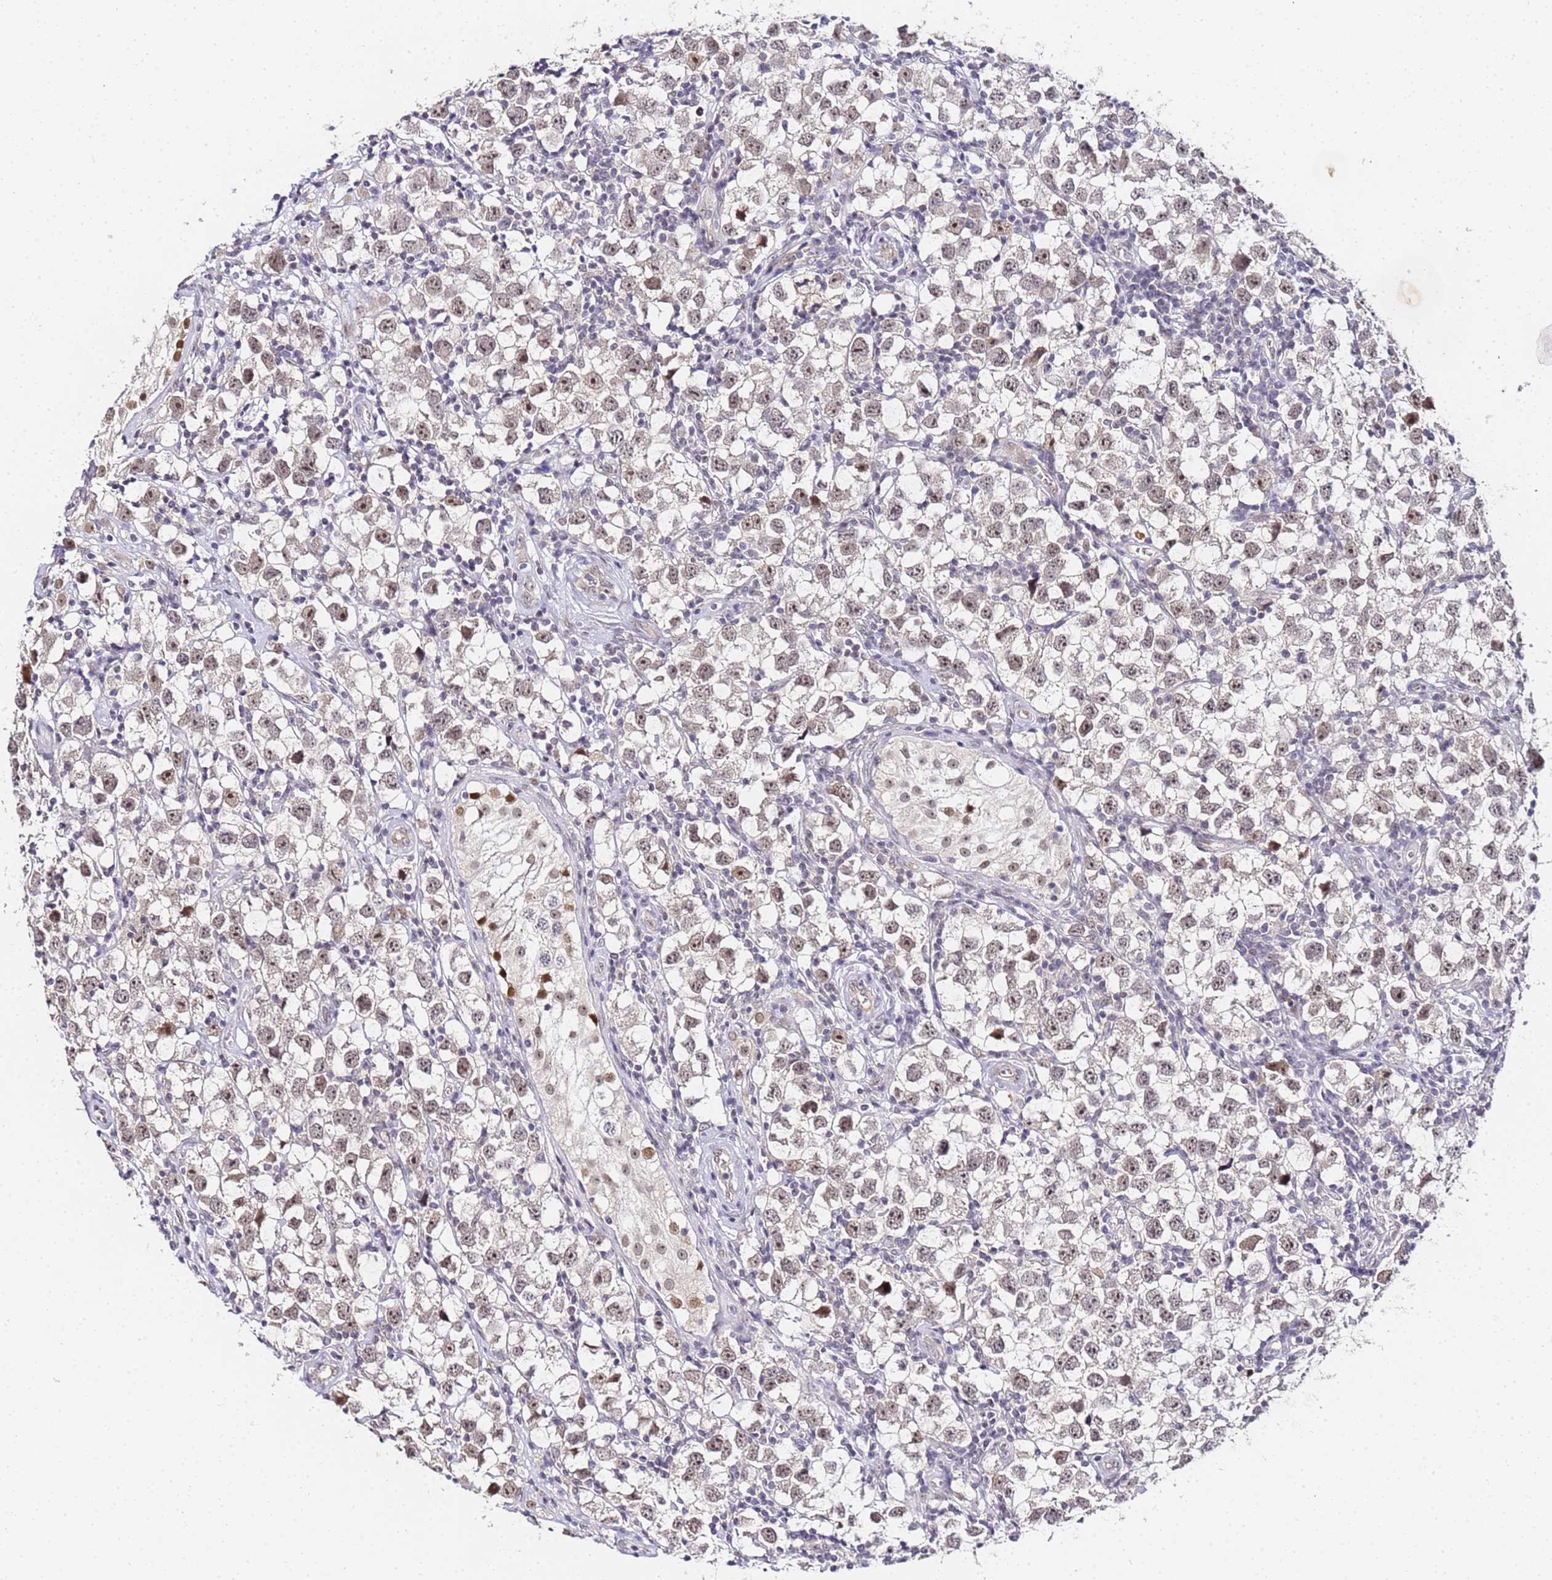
{"staining": {"intensity": "weak", "quantity": ">75%", "location": "nuclear"}, "tissue": "testis cancer", "cell_type": "Tumor cells", "image_type": "cancer", "snomed": [{"axis": "morphology", "description": "Seminoma, NOS"}, {"axis": "morphology", "description": "Carcinoma, Embryonal, NOS"}, {"axis": "topography", "description": "Testis"}], "caption": "Testis cancer was stained to show a protein in brown. There is low levels of weak nuclear expression in approximately >75% of tumor cells.", "gene": "LSM3", "patient": {"sex": "male", "age": 29}}